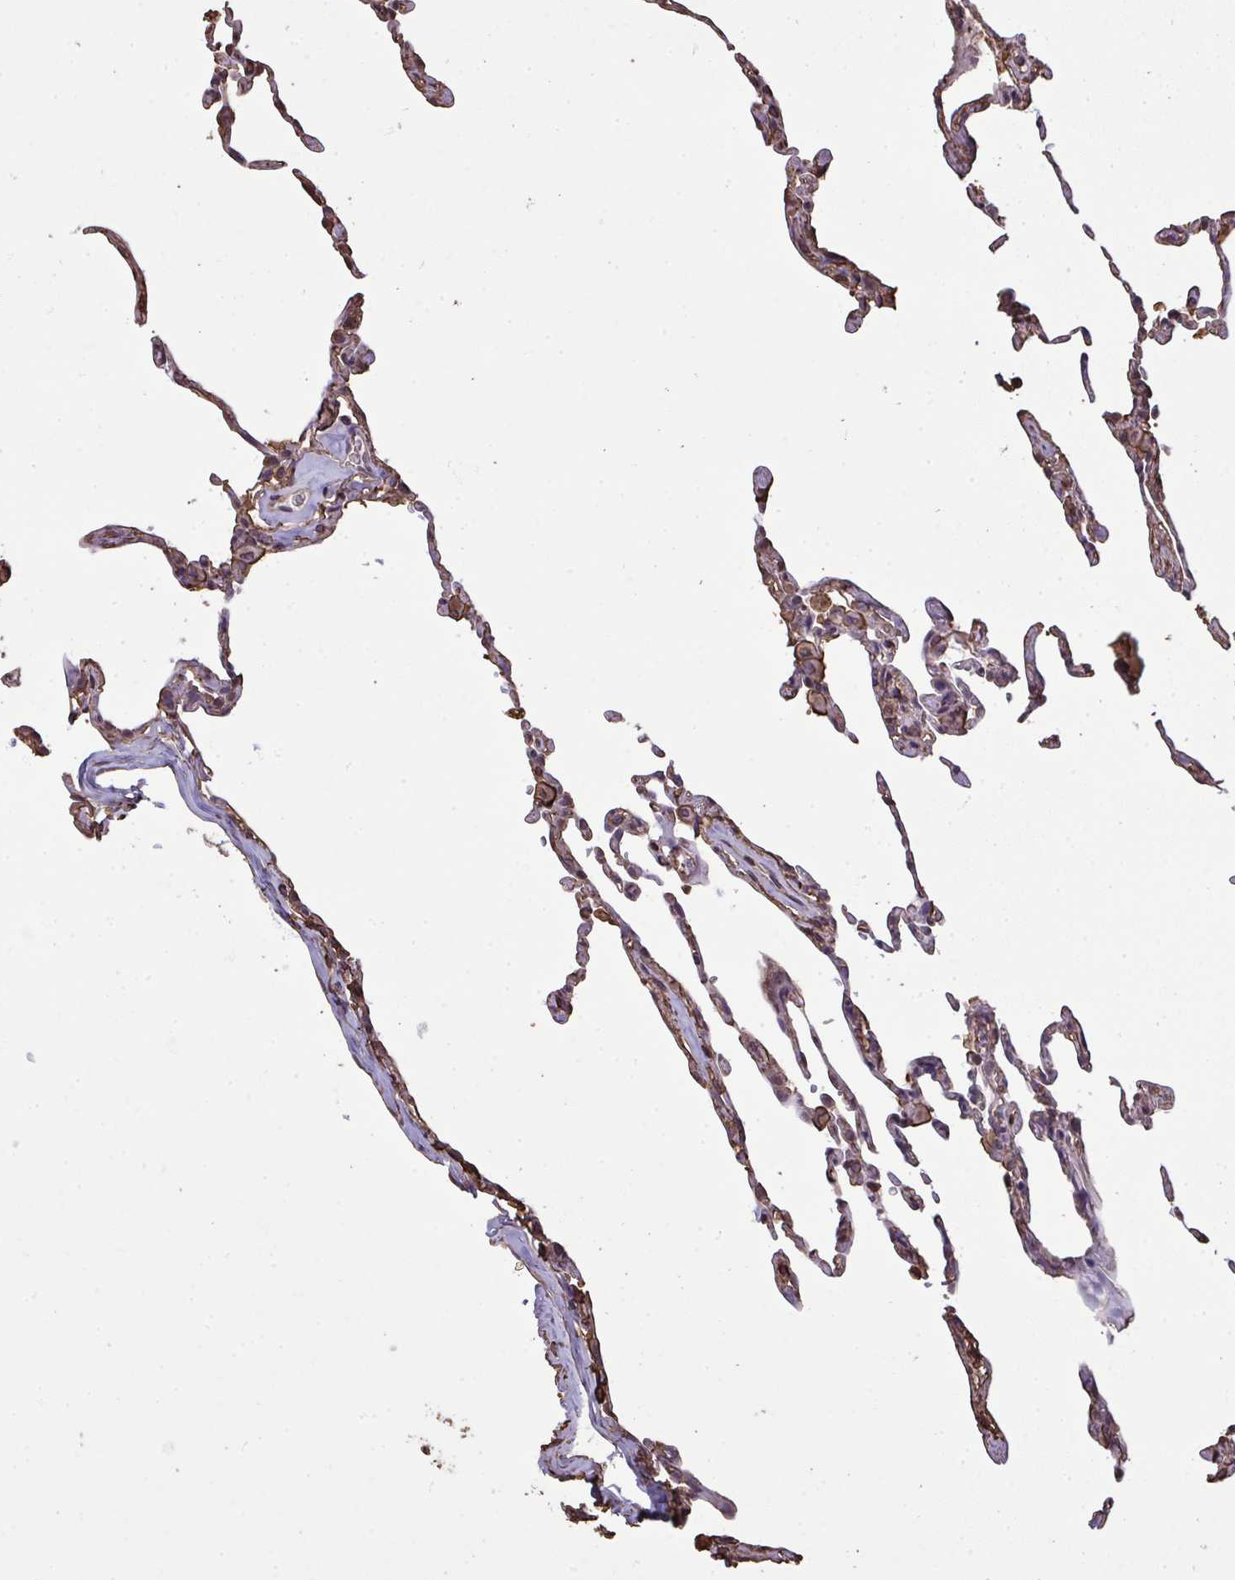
{"staining": {"intensity": "weak", "quantity": "25%-75%", "location": "cytoplasmic/membranous"}, "tissue": "lung", "cell_type": "Alveolar cells", "image_type": "normal", "snomed": [{"axis": "morphology", "description": "Normal tissue, NOS"}, {"axis": "topography", "description": "Lung"}], "caption": "Brown immunohistochemical staining in unremarkable human lung demonstrates weak cytoplasmic/membranous staining in about 25%-75% of alveolar cells. The protein is stained brown, and the nuclei are stained in blue (DAB IHC with brightfield microscopy, high magnification).", "gene": "ANXA5", "patient": {"sex": "female", "age": 57}}